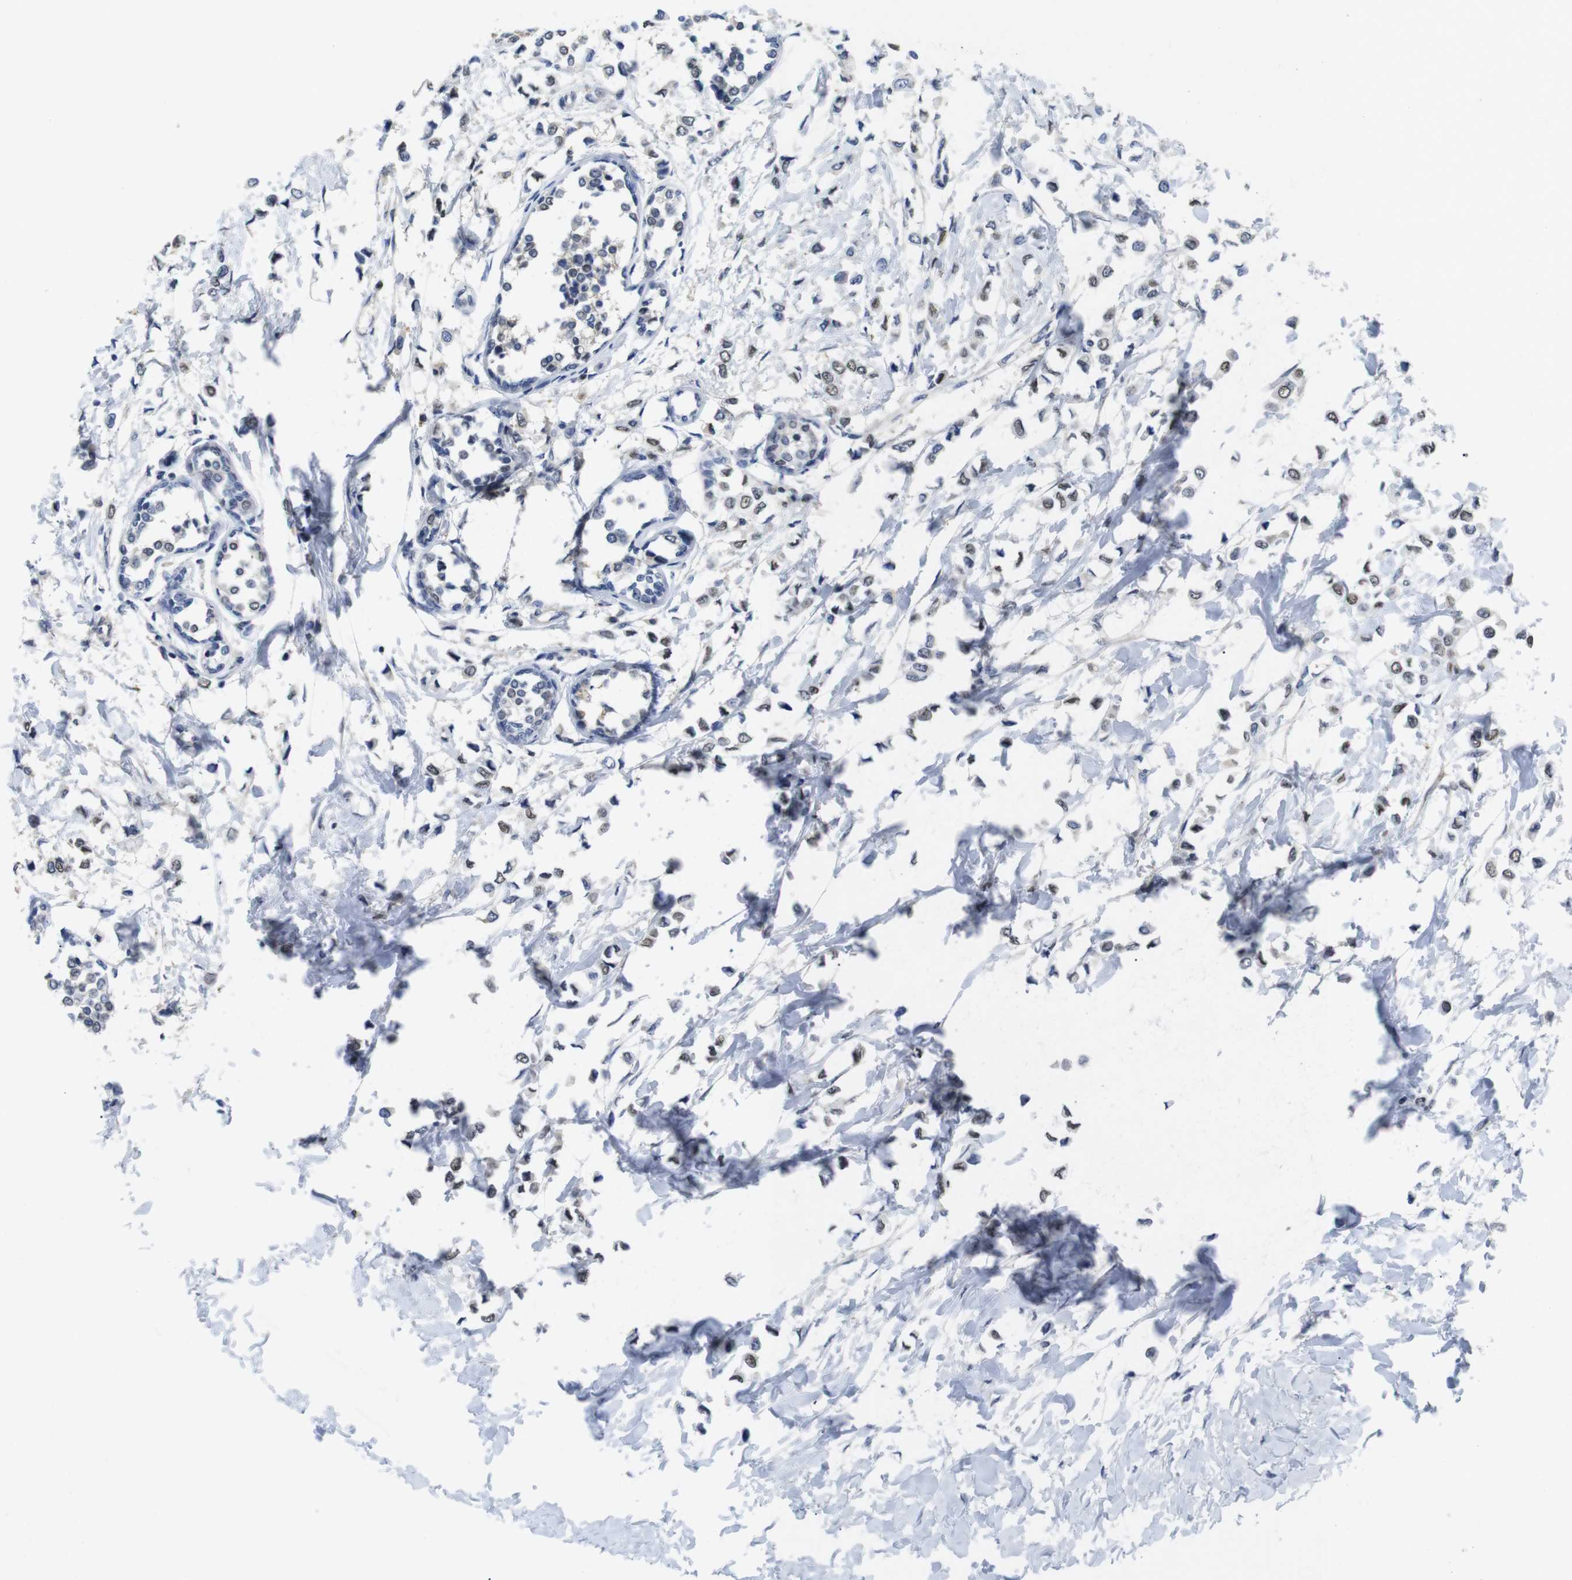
{"staining": {"intensity": "weak", "quantity": "25%-75%", "location": "nuclear"}, "tissue": "breast cancer", "cell_type": "Tumor cells", "image_type": "cancer", "snomed": [{"axis": "morphology", "description": "Lobular carcinoma"}, {"axis": "topography", "description": "Breast"}], "caption": "Immunohistochemistry (IHC) image of breast lobular carcinoma stained for a protein (brown), which displays low levels of weak nuclear staining in approximately 25%-75% of tumor cells.", "gene": "FNTA", "patient": {"sex": "female", "age": 51}}